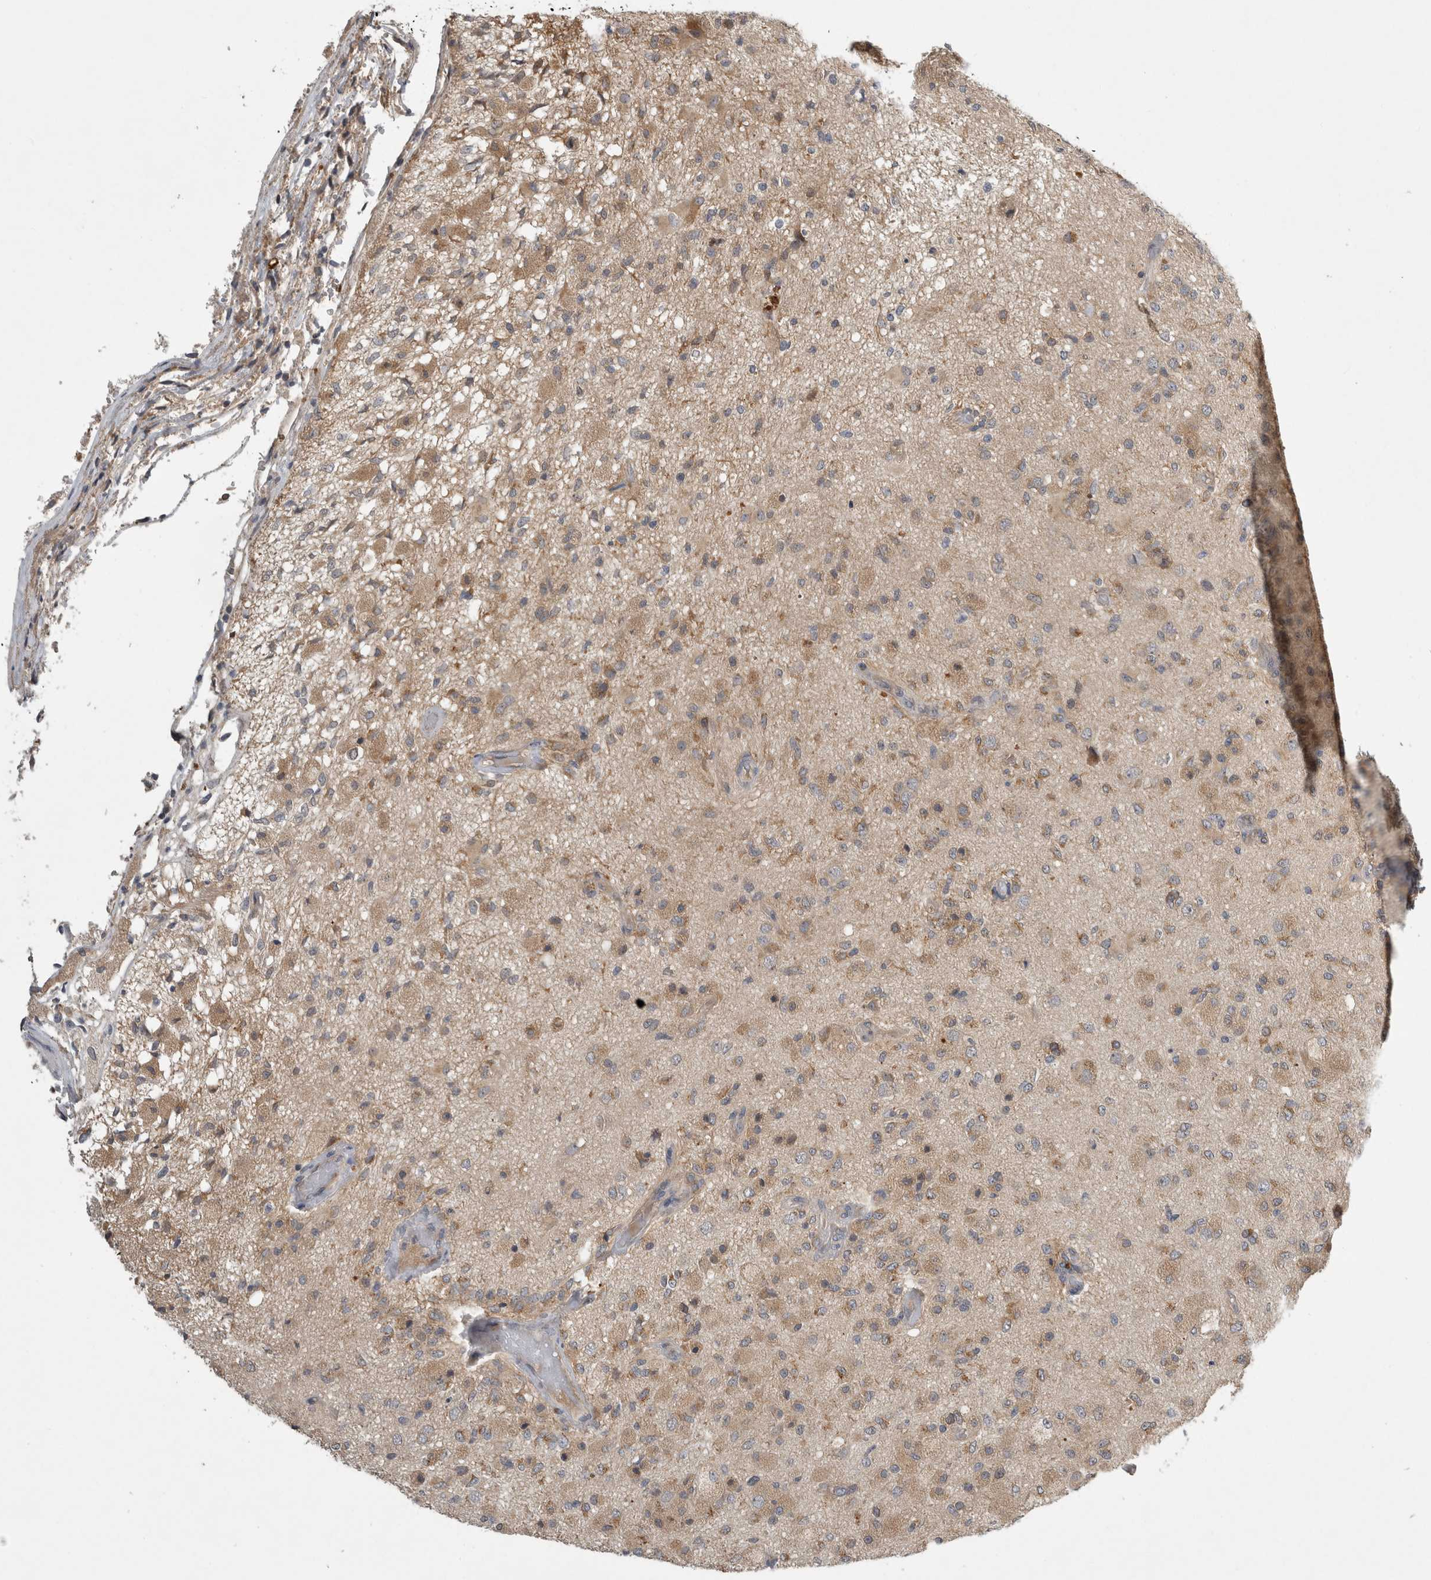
{"staining": {"intensity": "weak", "quantity": ">75%", "location": "cytoplasmic/membranous"}, "tissue": "glioma", "cell_type": "Tumor cells", "image_type": "cancer", "snomed": [{"axis": "morphology", "description": "Normal tissue, NOS"}, {"axis": "morphology", "description": "Glioma, malignant, High grade"}, {"axis": "topography", "description": "Cerebral cortex"}], "caption": "Immunohistochemistry (IHC) photomicrograph of neoplastic tissue: human glioma stained using IHC demonstrates low levels of weak protein expression localized specifically in the cytoplasmic/membranous of tumor cells, appearing as a cytoplasmic/membranous brown color.", "gene": "TRMT61B", "patient": {"sex": "male", "age": 77}}